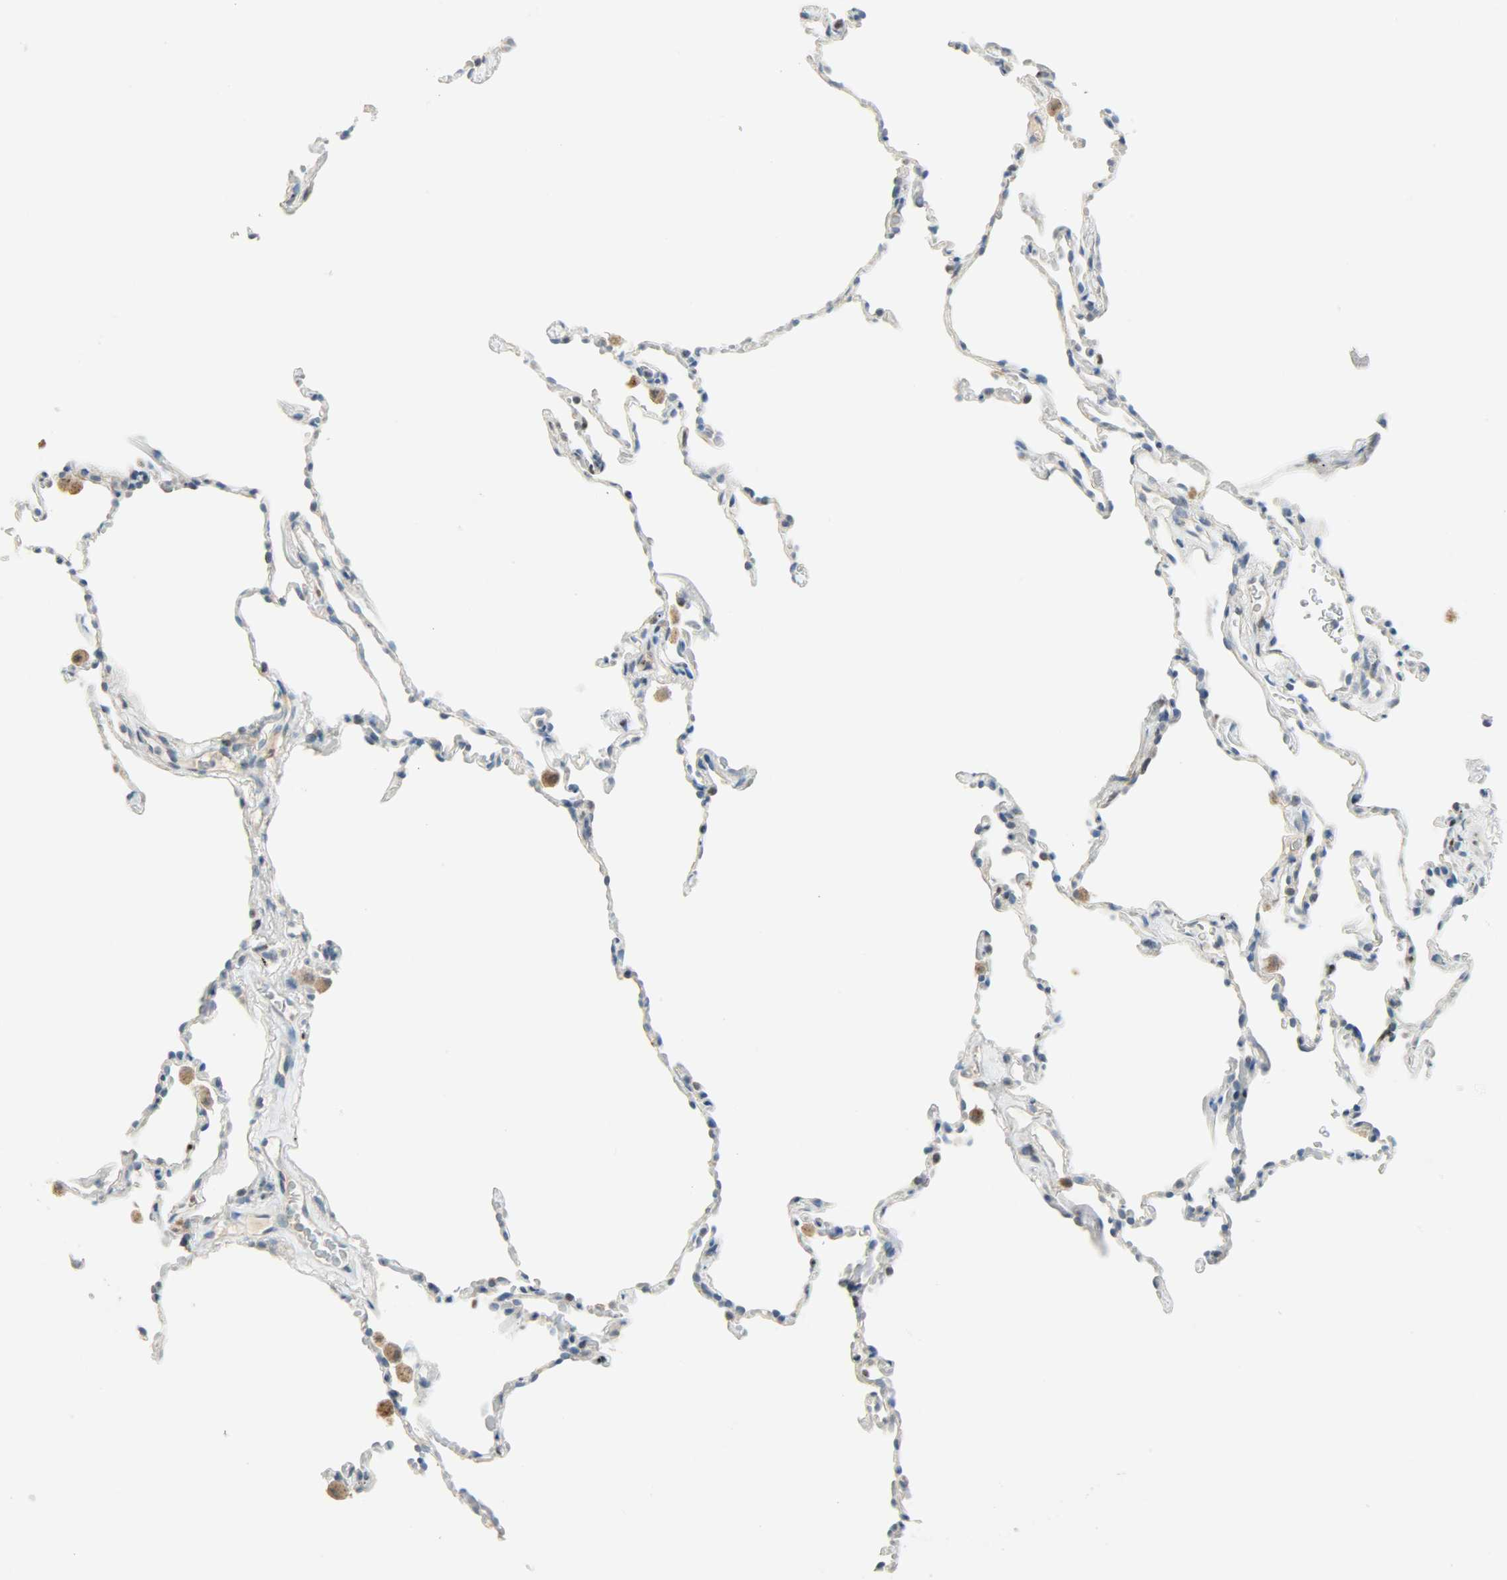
{"staining": {"intensity": "weak", "quantity": "<25%", "location": "nuclear"}, "tissue": "lung", "cell_type": "Alveolar cells", "image_type": "normal", "snomed": [{"axis": "morphology", "description": "Normal tissue, NOS"}, {"axis": "morphology", "description": "Soft tissue tumor metastatic"}, {"axis": "topography", "description": "Lung"}], "caption": "An image of human lung is negative for staining in alveolar cells. (DAB (3,3'-diaminobenzidine) immunohistochemistry (IHC) visualized using brightfield microscopy, high magnification).", "gene": "JUNB", "patient": {"sex": "male", "age": 59}}